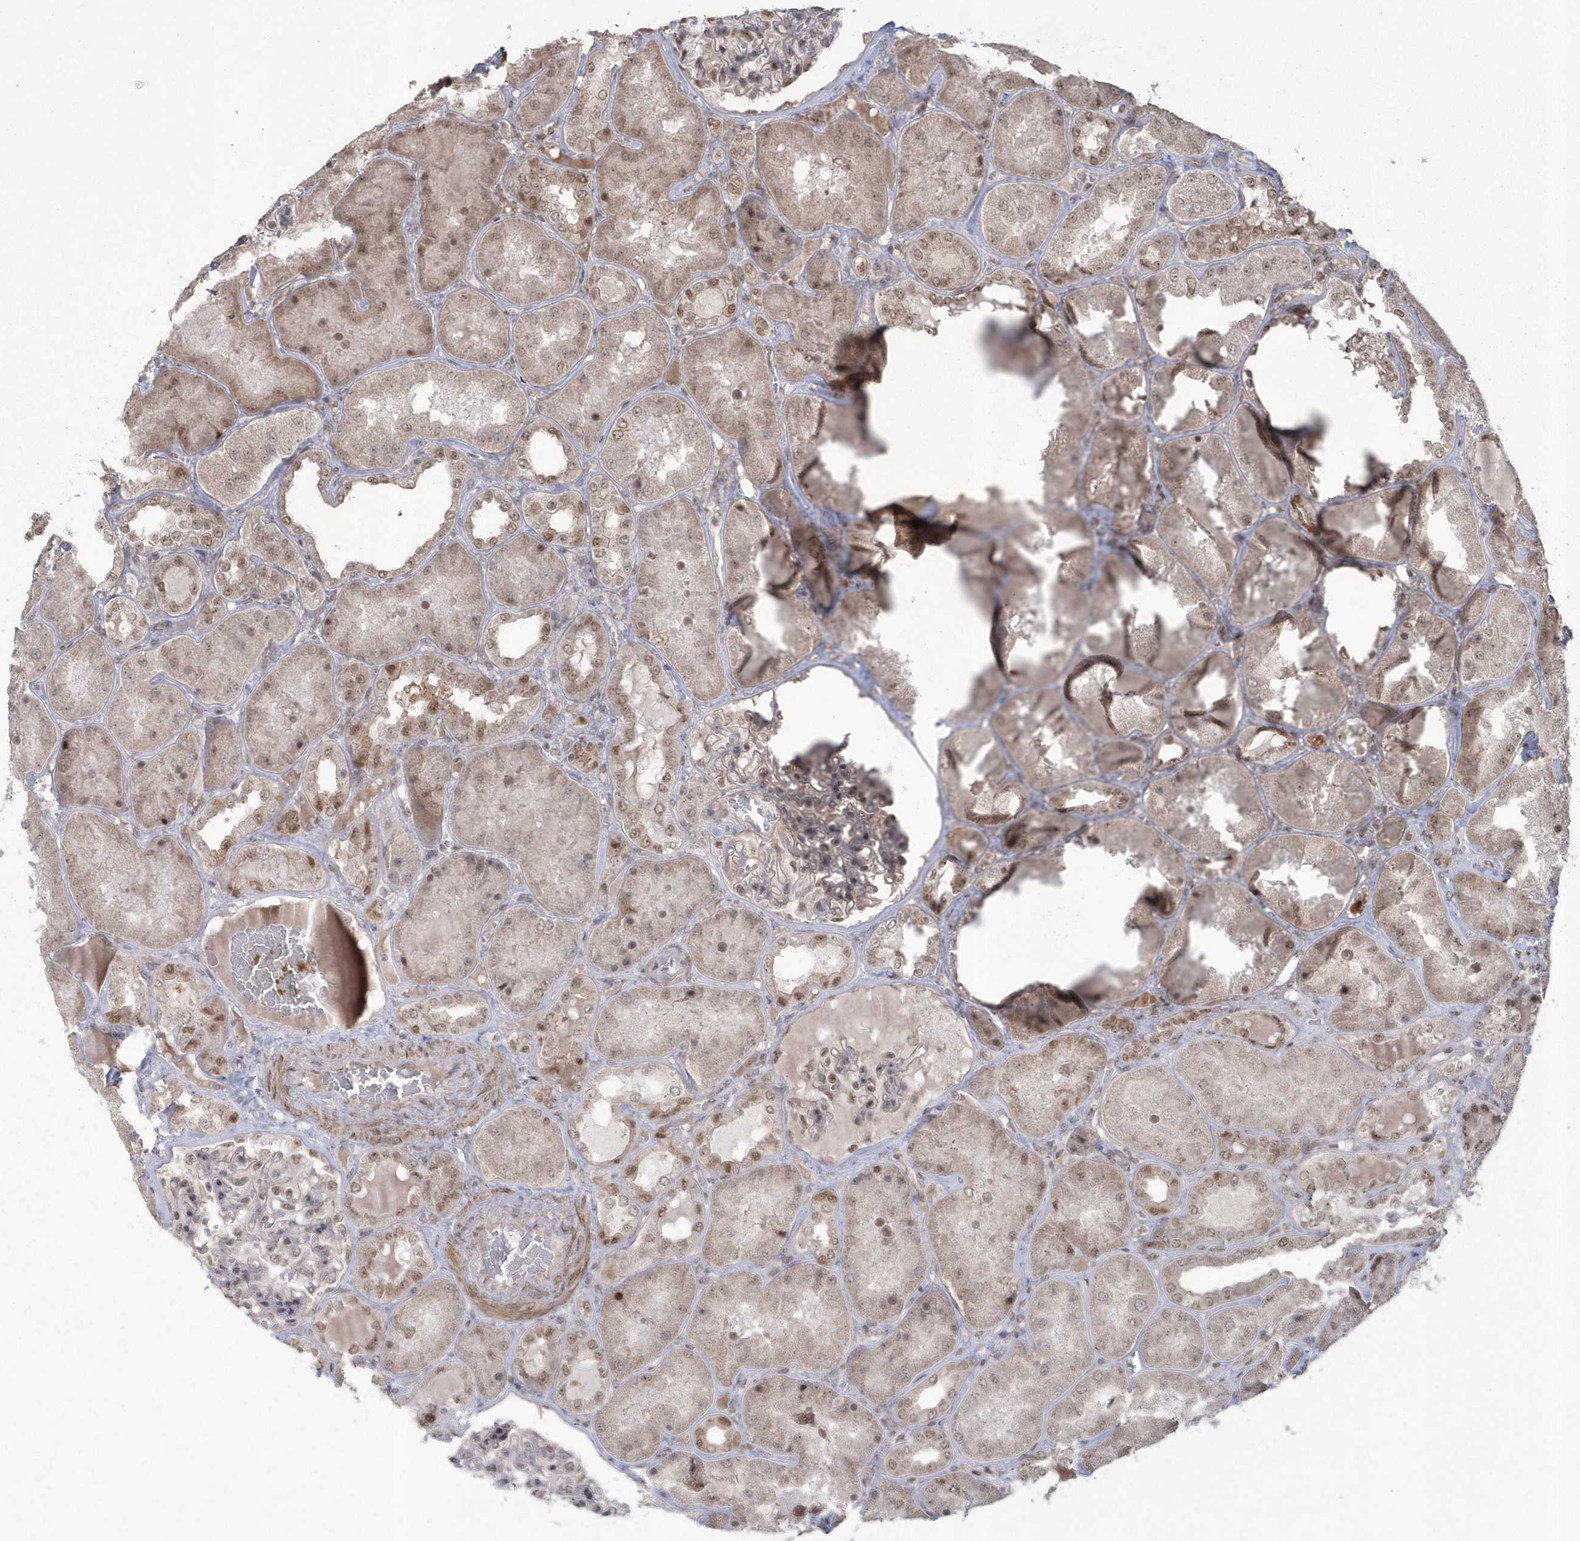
{"staining": {"intensity": "moderate", "quantity": "25%-75%", "location": "cytoplasmic/membranous,nuclear"}, "tissue": "kidney", "cell_type": "Cells in glomeruli", "image_type": "normal", "snomed": [{"axis": "morphology", "description": "Normal tissue, NOS"}, {"axis": "topography", "description": "Kidney"}], "caption": "Normal kidney displays moderate cytoplasmic/membranous,nuclear staining in about 25%-75% of cells in glomeruli.", "gene": "EPB41L4A", "patient": {"sex": "female", "age": 56}}